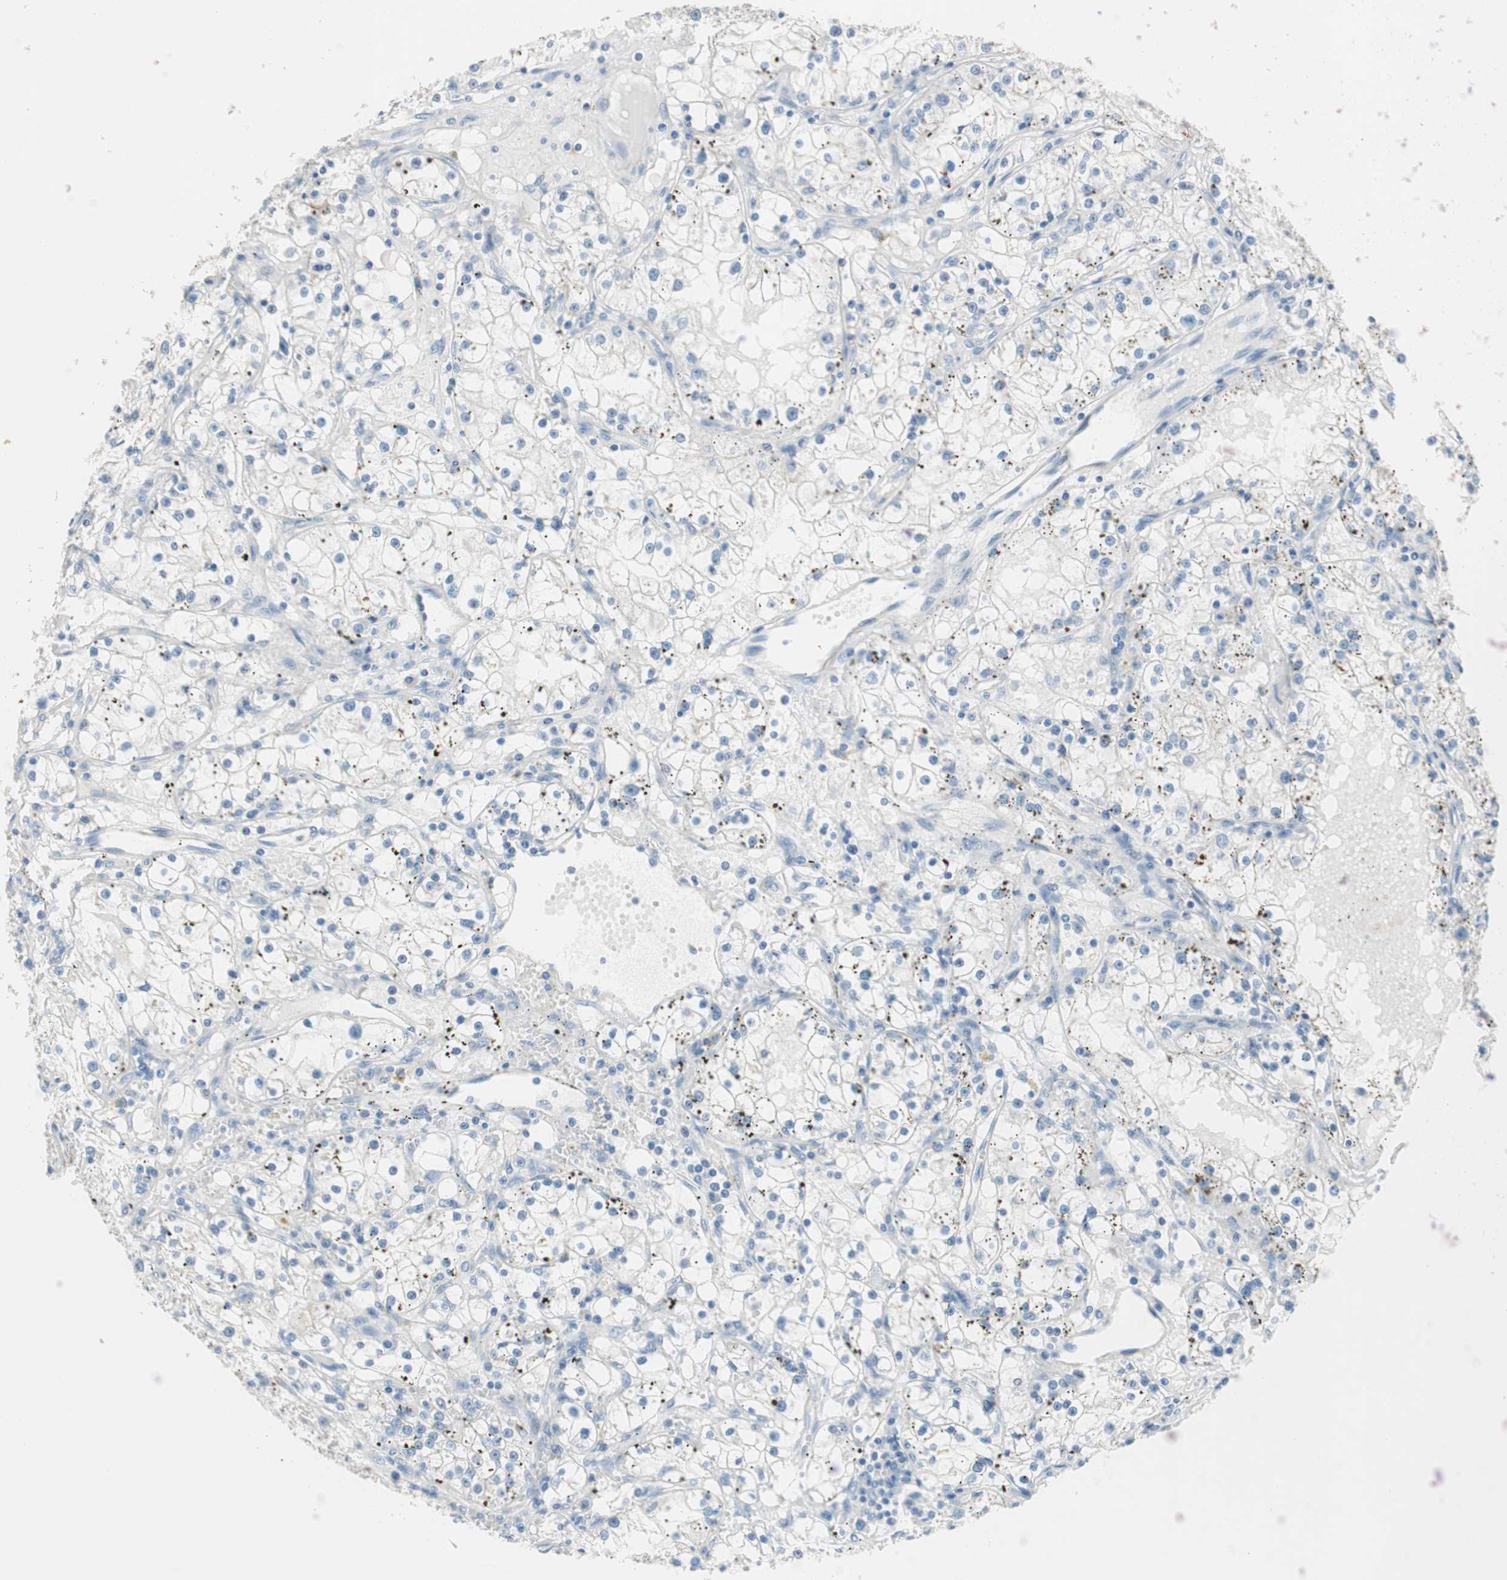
{"staining": {"intensity": "negative", "quantity": "none", "location": "none"}, "tissue": "renal cancer", "cell_type": "Tumor cells", "image_type": "cancer", "snomed": [{"axis": "morphology", "description": "Adenocarcinoma, NOS"}, {"axis": "topography", "description": "Kidney"}], "caption": "Micrograph shows no protein expression in tumor cells of renal cancer tissue.", "gene": "VIL1", "patient": {"sex": "male", "age": 56}}